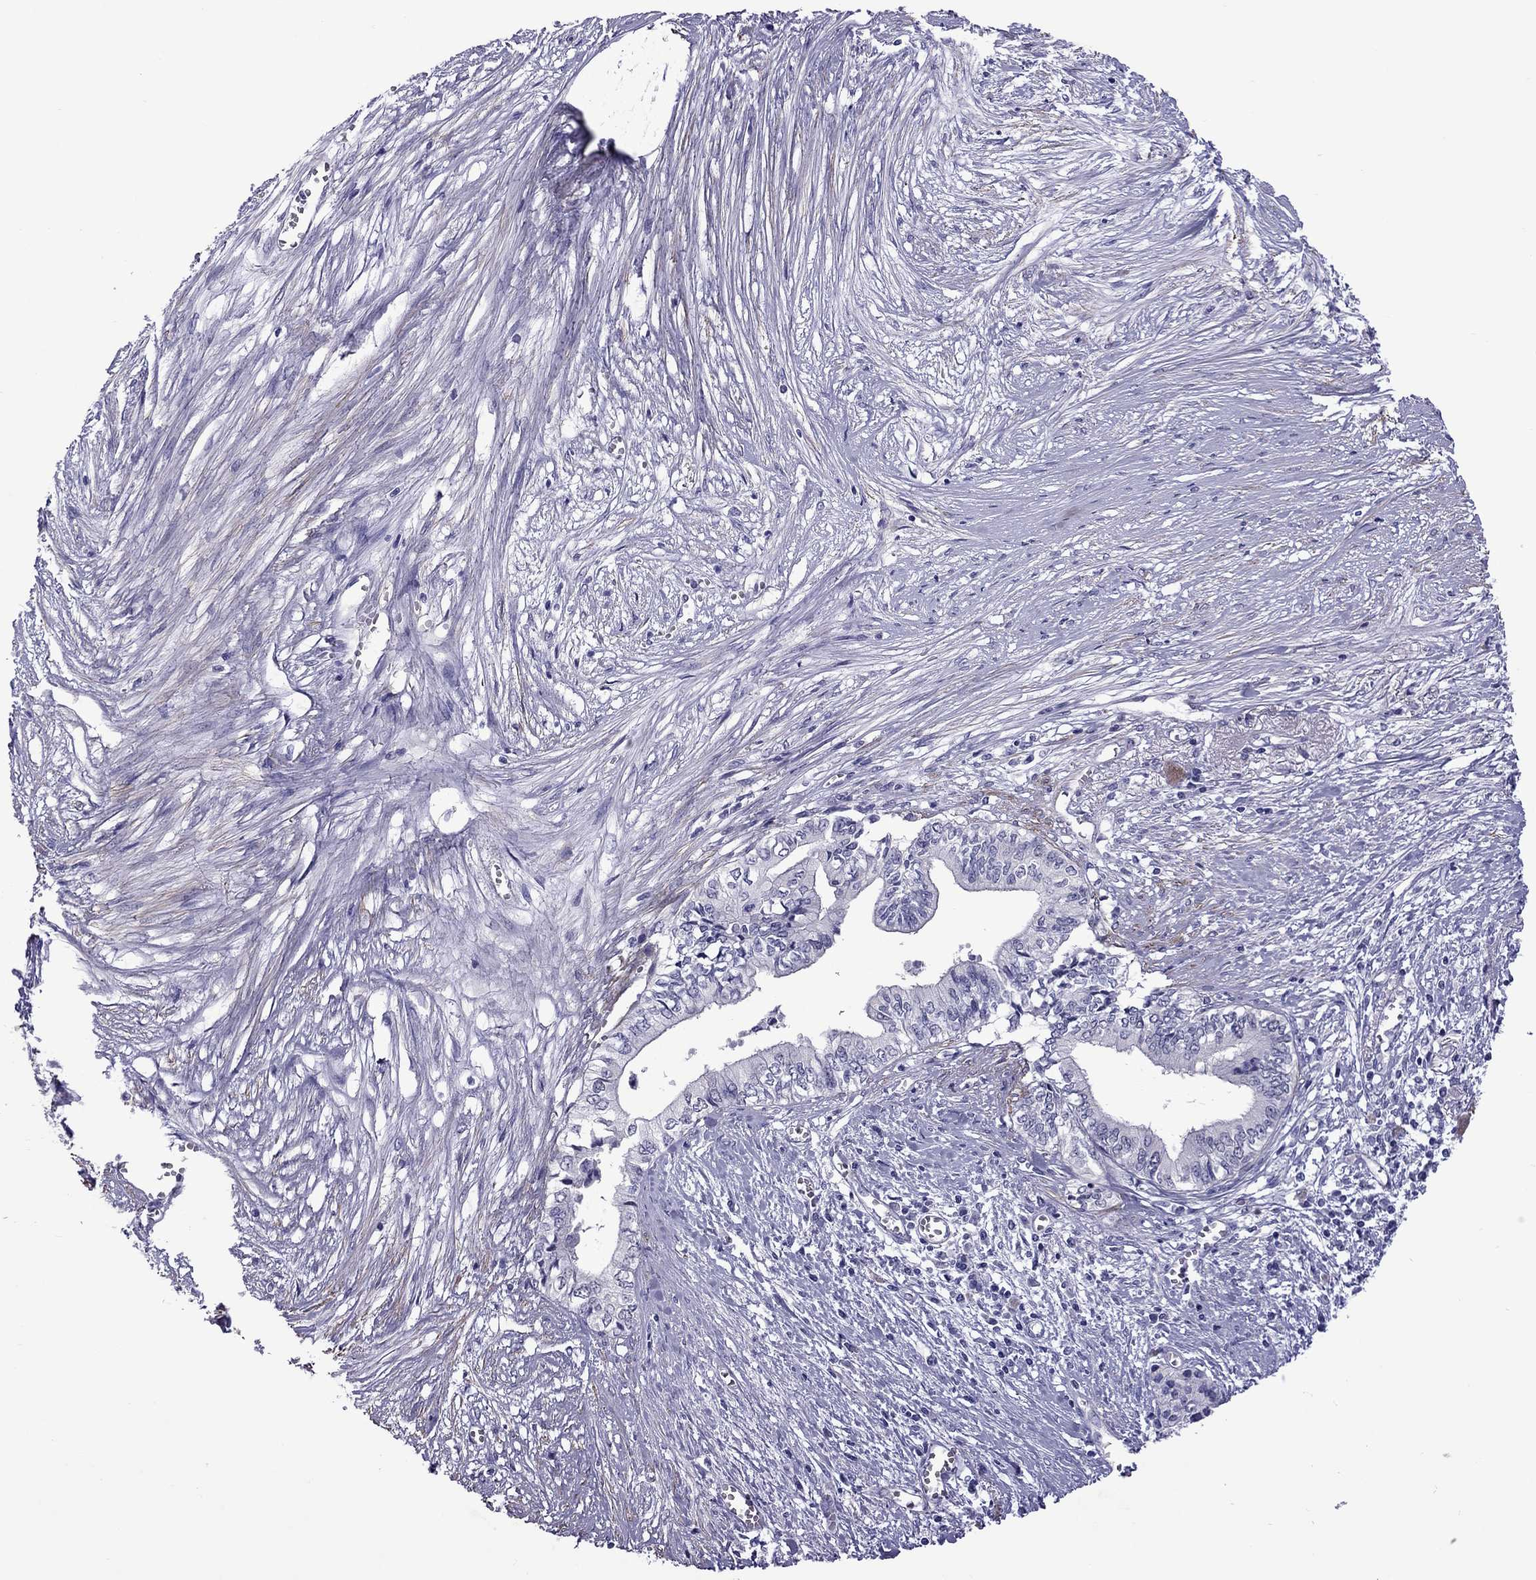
{"staining": {"intensity": "negative", "quantity": "none", "location": "none"}, "tissue": "pancreatic cancer", "cell_type": "Tumor cells", "image_type": "cancer", "snomed": [{"axis": "morphology", "description": "Adenocarcinoma, NOS"}, {"axis": "topography", "description": "Pancreas"}], "caption": "Micrograph shows no protein staining in tumor cells of pancreatic adenocarcinoma tissue. The staining is performed using DAB (3,3'-diaminobenzidine) brown chromogen with nuclei counter-stained in using hematoxylin.", "gene": "CHRNA5", "patient": {"sex": "female", "age": 61}}